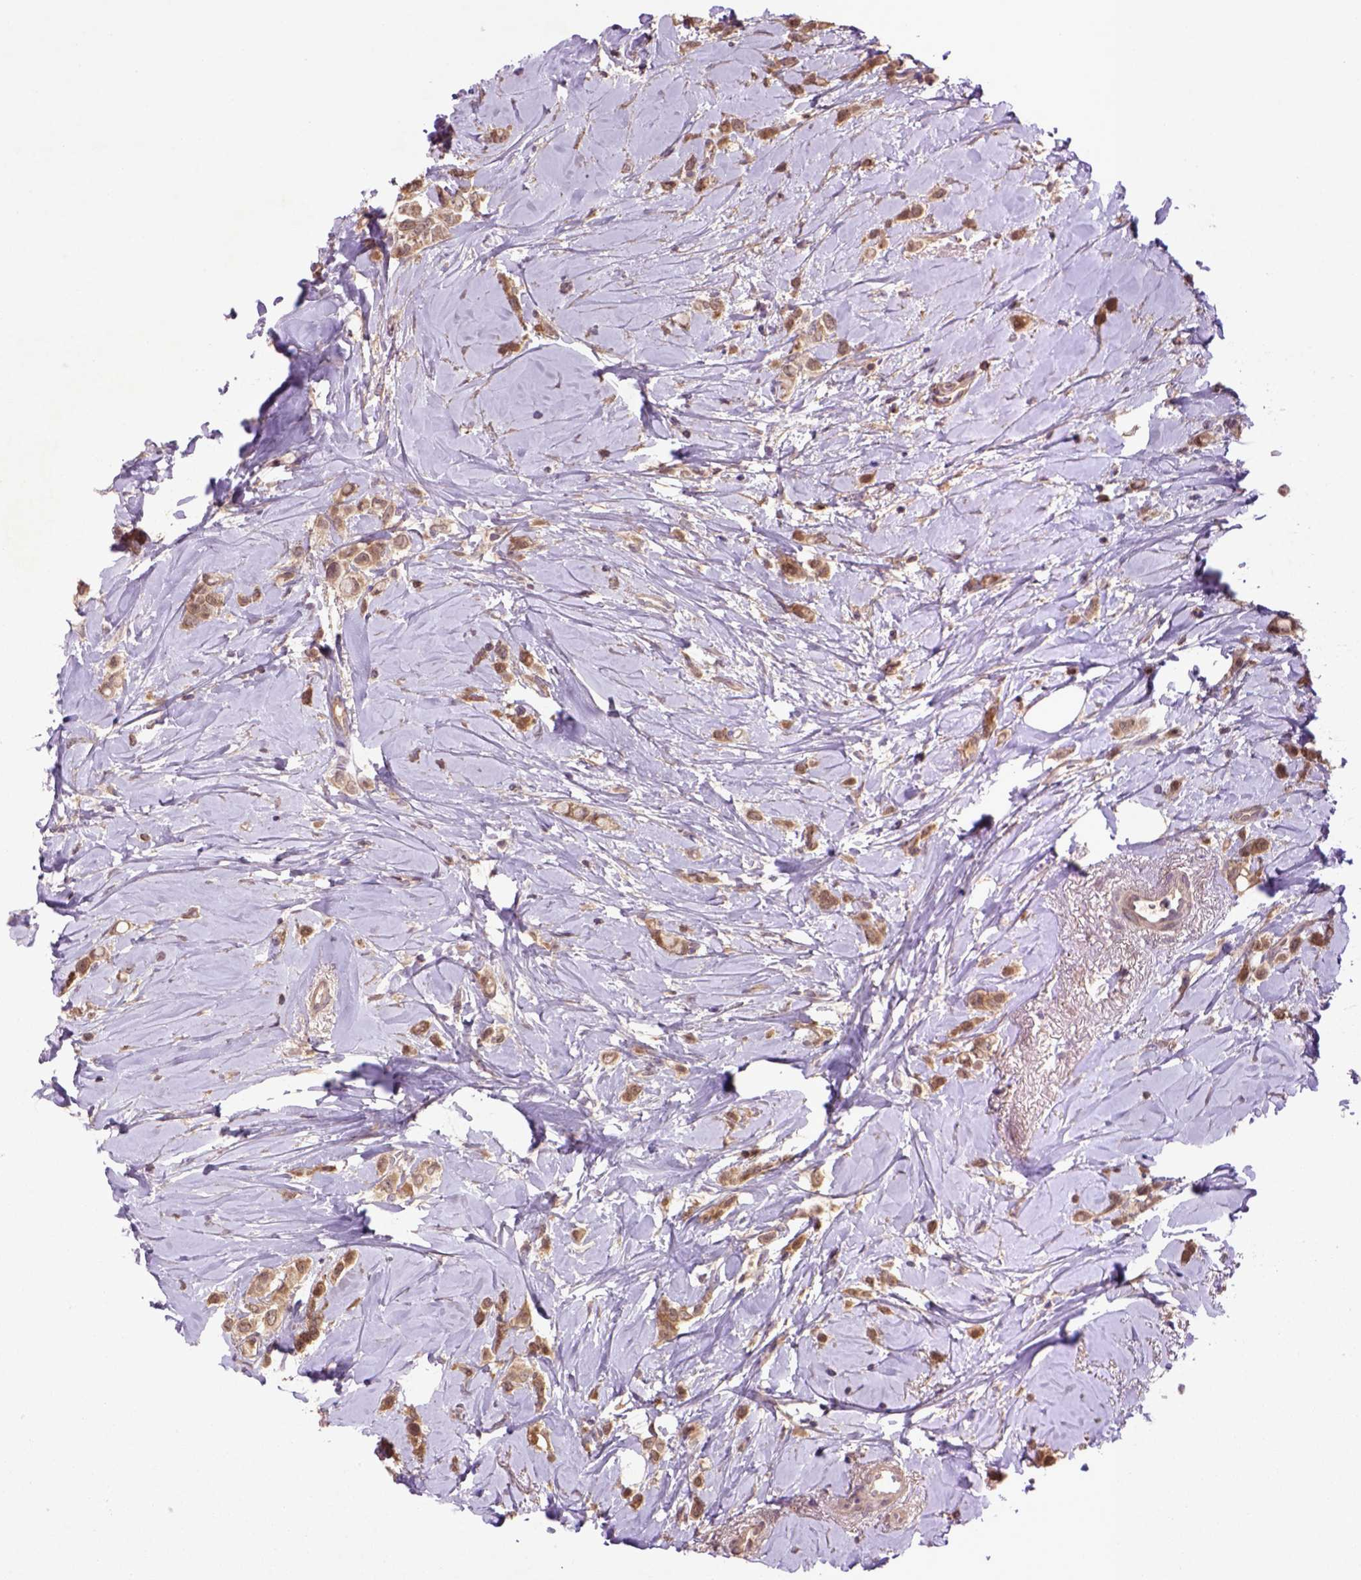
{"staining": {"intensity": "moderate", "quantity": ">75%", "location": "cytoplasmic/membranous,nuclear"}, "tissue": "breast cancer", "cell_type": "Tumor cells", "image_type": "cancer", "snomed": [{"axis": "morphology", "description": "Lobular carcinoma"}, {"axis": "topography", "description": "Breast"}], "caption": "Breast cancer stained for a protein (brown) reveals moderate cytoplasmic/membranous and nuclear positive positivity in about >75% of tumor cells.", "gene": "HSPBP1", "patient": {"sex": "female", "age": 66}}